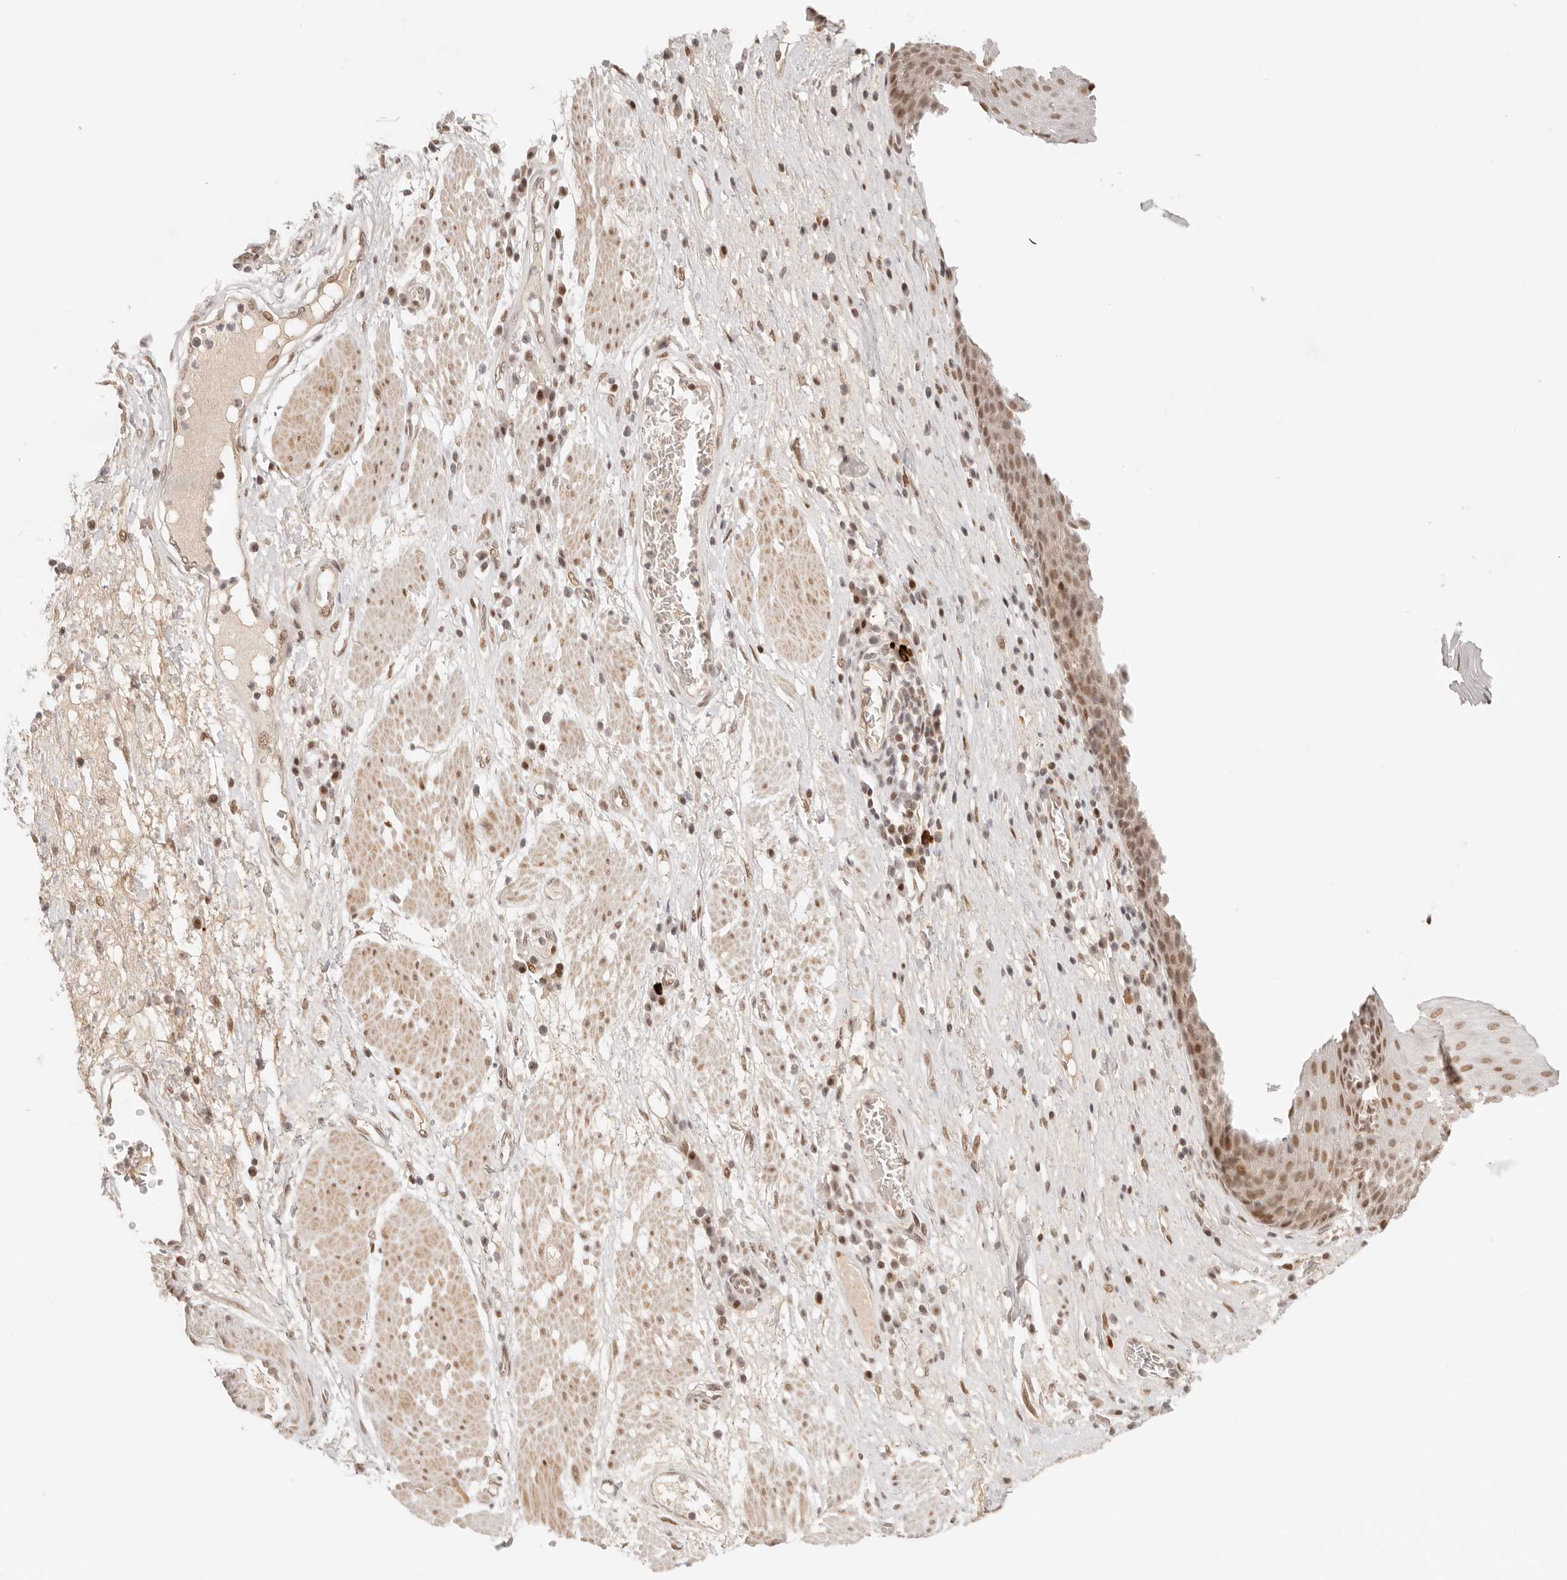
{"staining": {"intensity": "moderate", "quantity": ">75%", "location": "nuclear"}, "tissue": "esophagus", "cell_type": "Squamous epithelial cells", "image_type": "normal", "snomed": [{"axis": "morphology", "description": "Normal tissue, NOS"}, {"axis": "morphology", "description": "Adenocarcinoma, NOS"}, {"axis": "topography", "description": "Esophagus"}], "caption": "This is an image of immunohistochemistry staining of benign esophagus, which shows moderate positivity in the nuclear of squamous epithelial cells.", "gene": "HOXC5", "patient": {"sex": "male", "age": 62}}